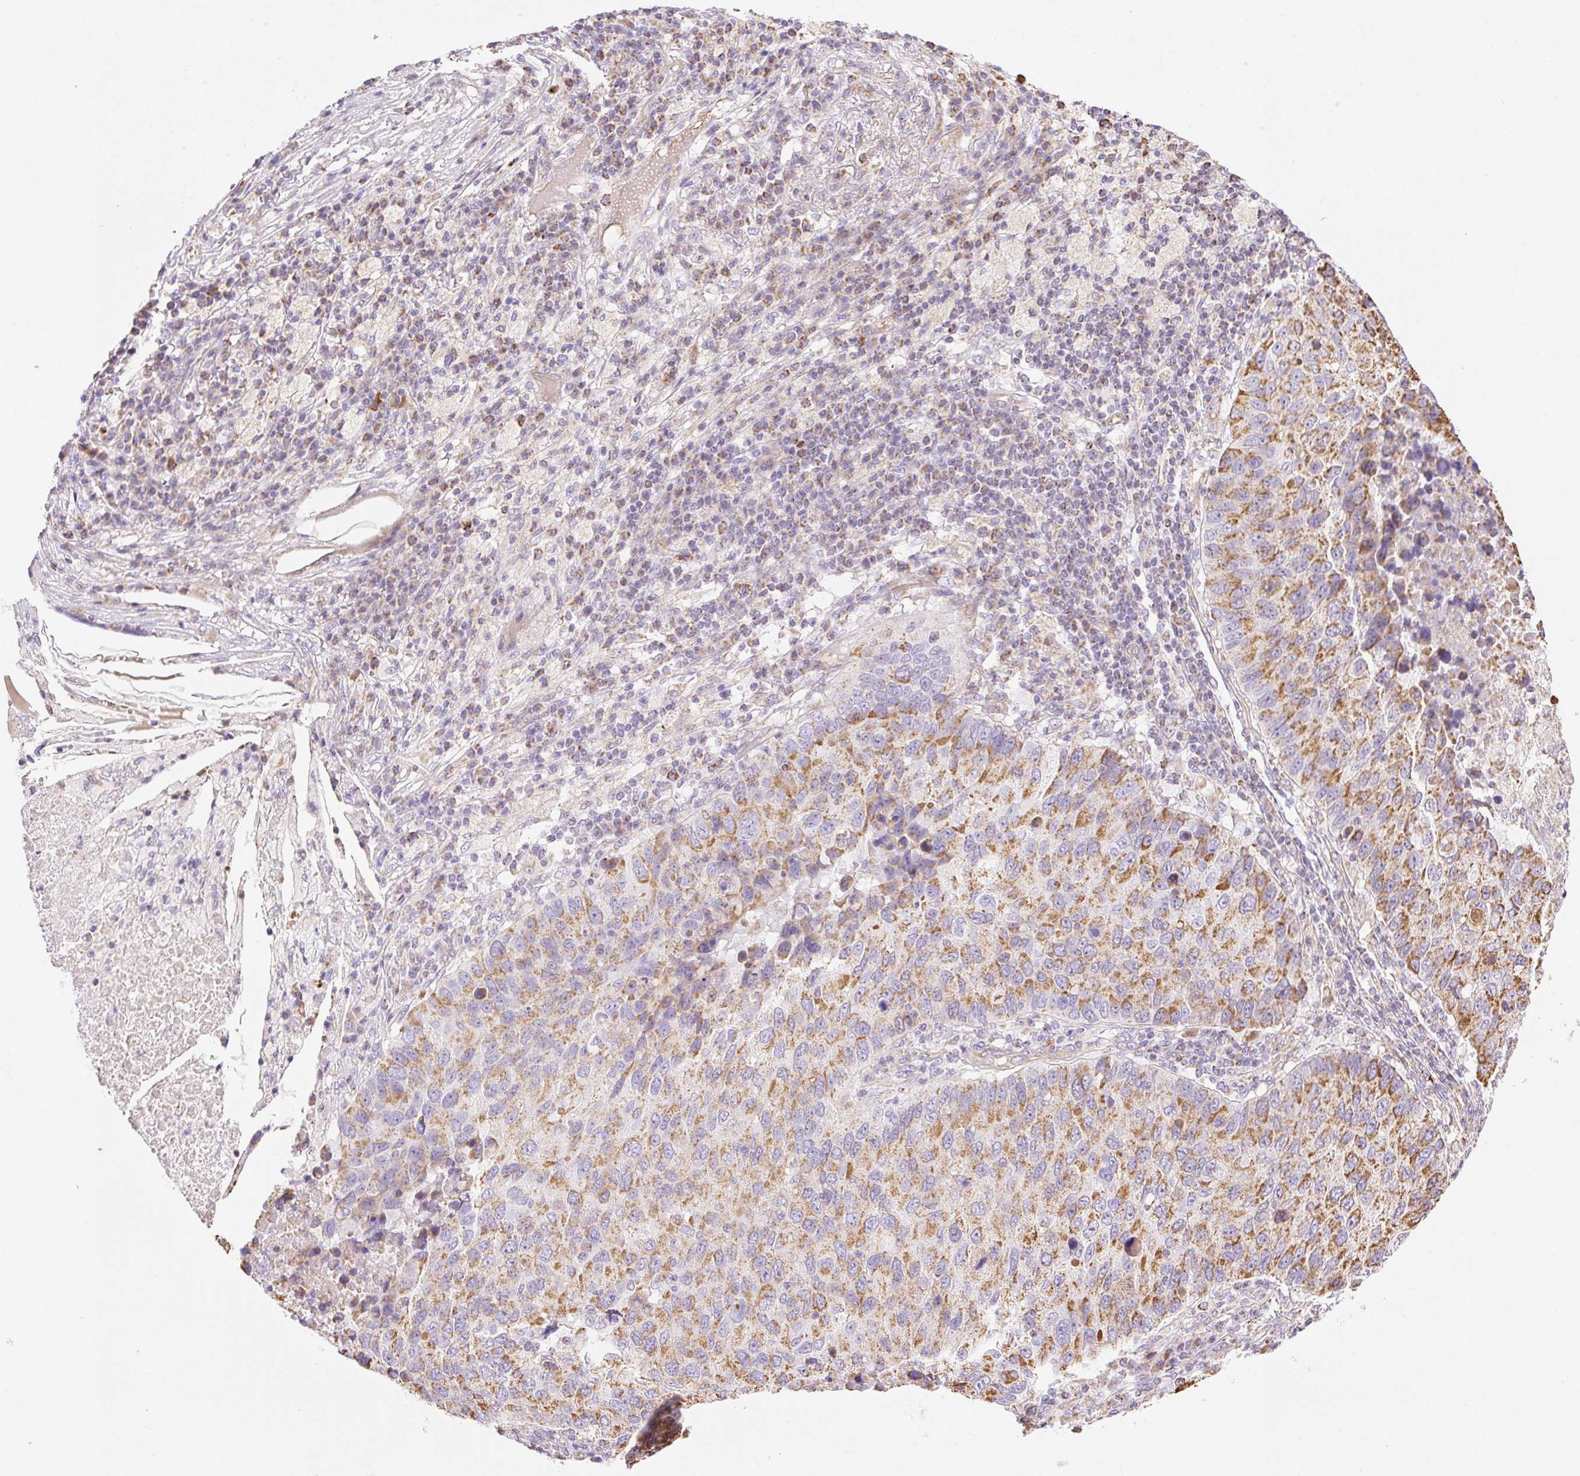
{"staining": {"intensity": "moderate", "quantity": ">75%", "location": "cytoplasmic/membranous"}, "tissue": "lung cancer", "cell_type": "Tumor cells", "image_type": "cancer", "snomed": [{"axis": "morphology", "description": "Squamous cell carcinoma, NOS"}, {"axis": "topography", "description": "Lung"}], "caption": "Moderate cytoplasmic/membranous staining for a protein is present in approximately >75% of tumor cells of lung squamous cell carcinoma using immunohistochemistry (IHC).", "gene": "ESAM", "patient": {"sex": "male", "age": 73}}